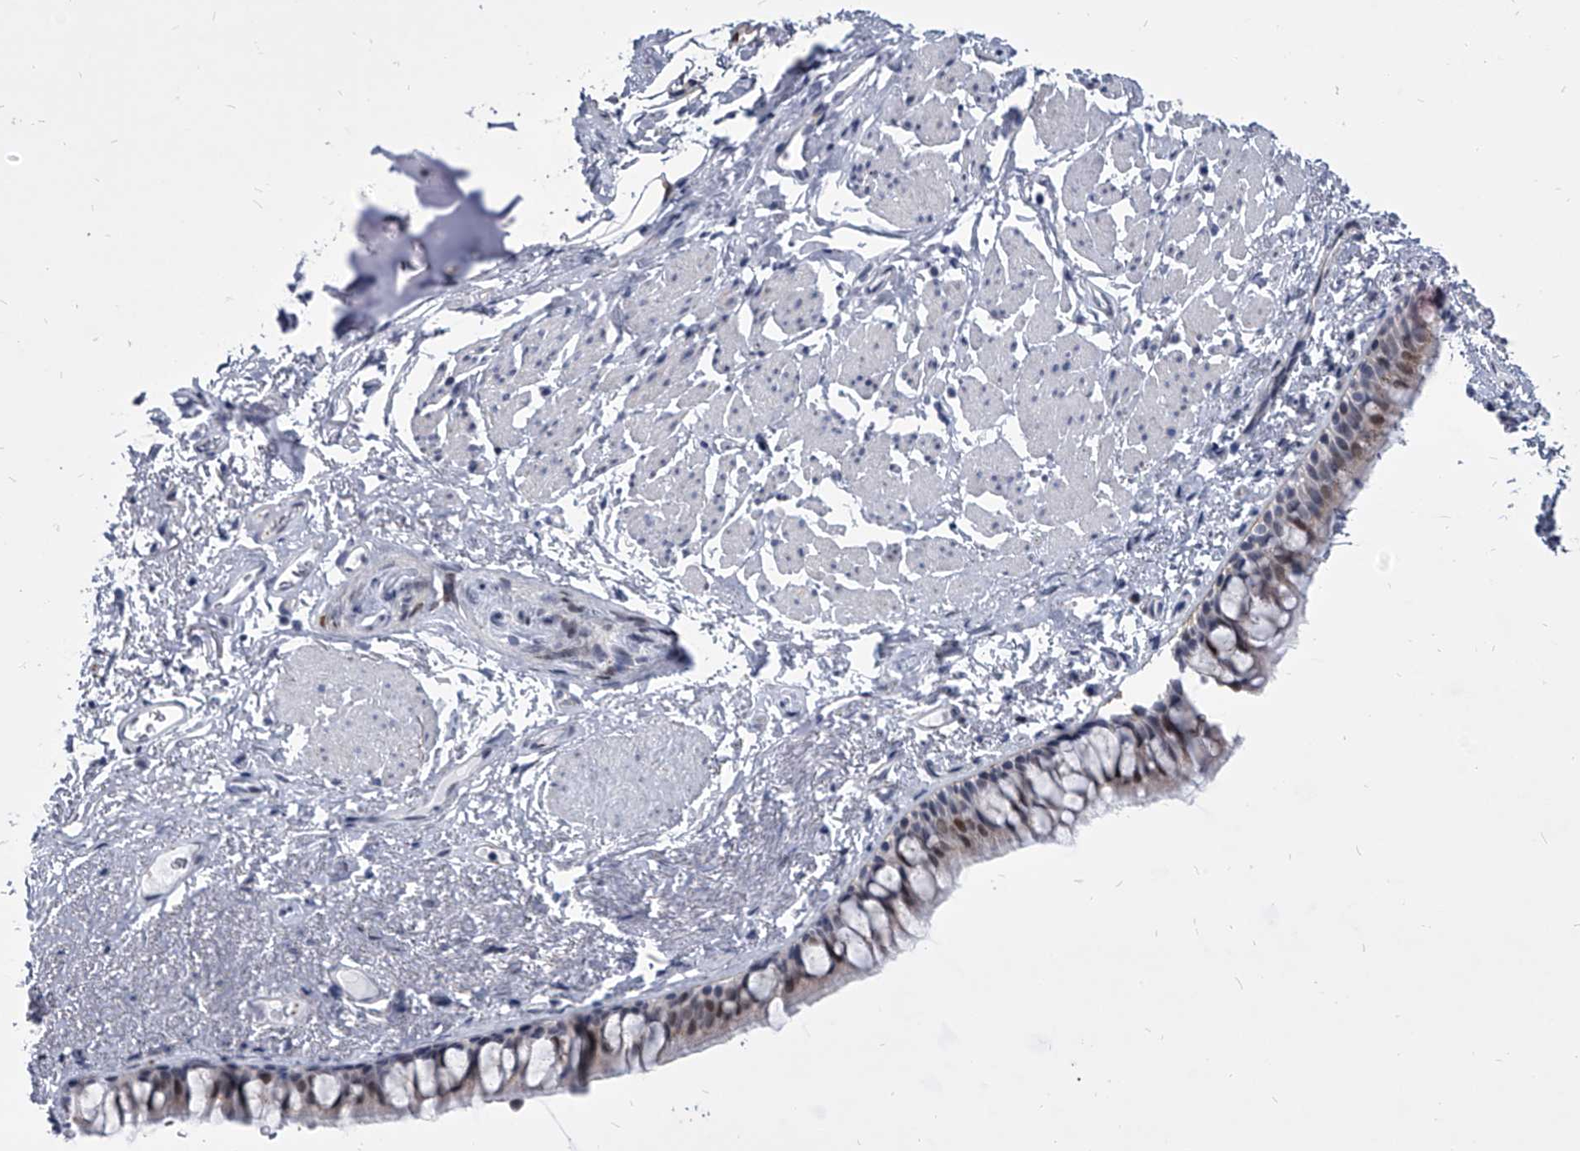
{"staining": {"intensity": "moderate", "quantity": "25%-75%", "location": "nuclear"}, "tissue": "bronchus", "cell_type": "Respiratory epithelial cells", "image_type": "normal", "snomed": [{"axis": "morphology", "description": "Normal tissue, NOS"}, {"axis": "topography", "description": "Cartilage tissue"}, {"axis": "topography", "description": "Bronchus"}], "caption": "IHC of normal human bronchus reveals medium levels of moderate nuclear staining in approximately 25%-75% of respiratory epithelial cells.", "gene": "EVA1C", "patient": {"sex": "female", "age": 73}}